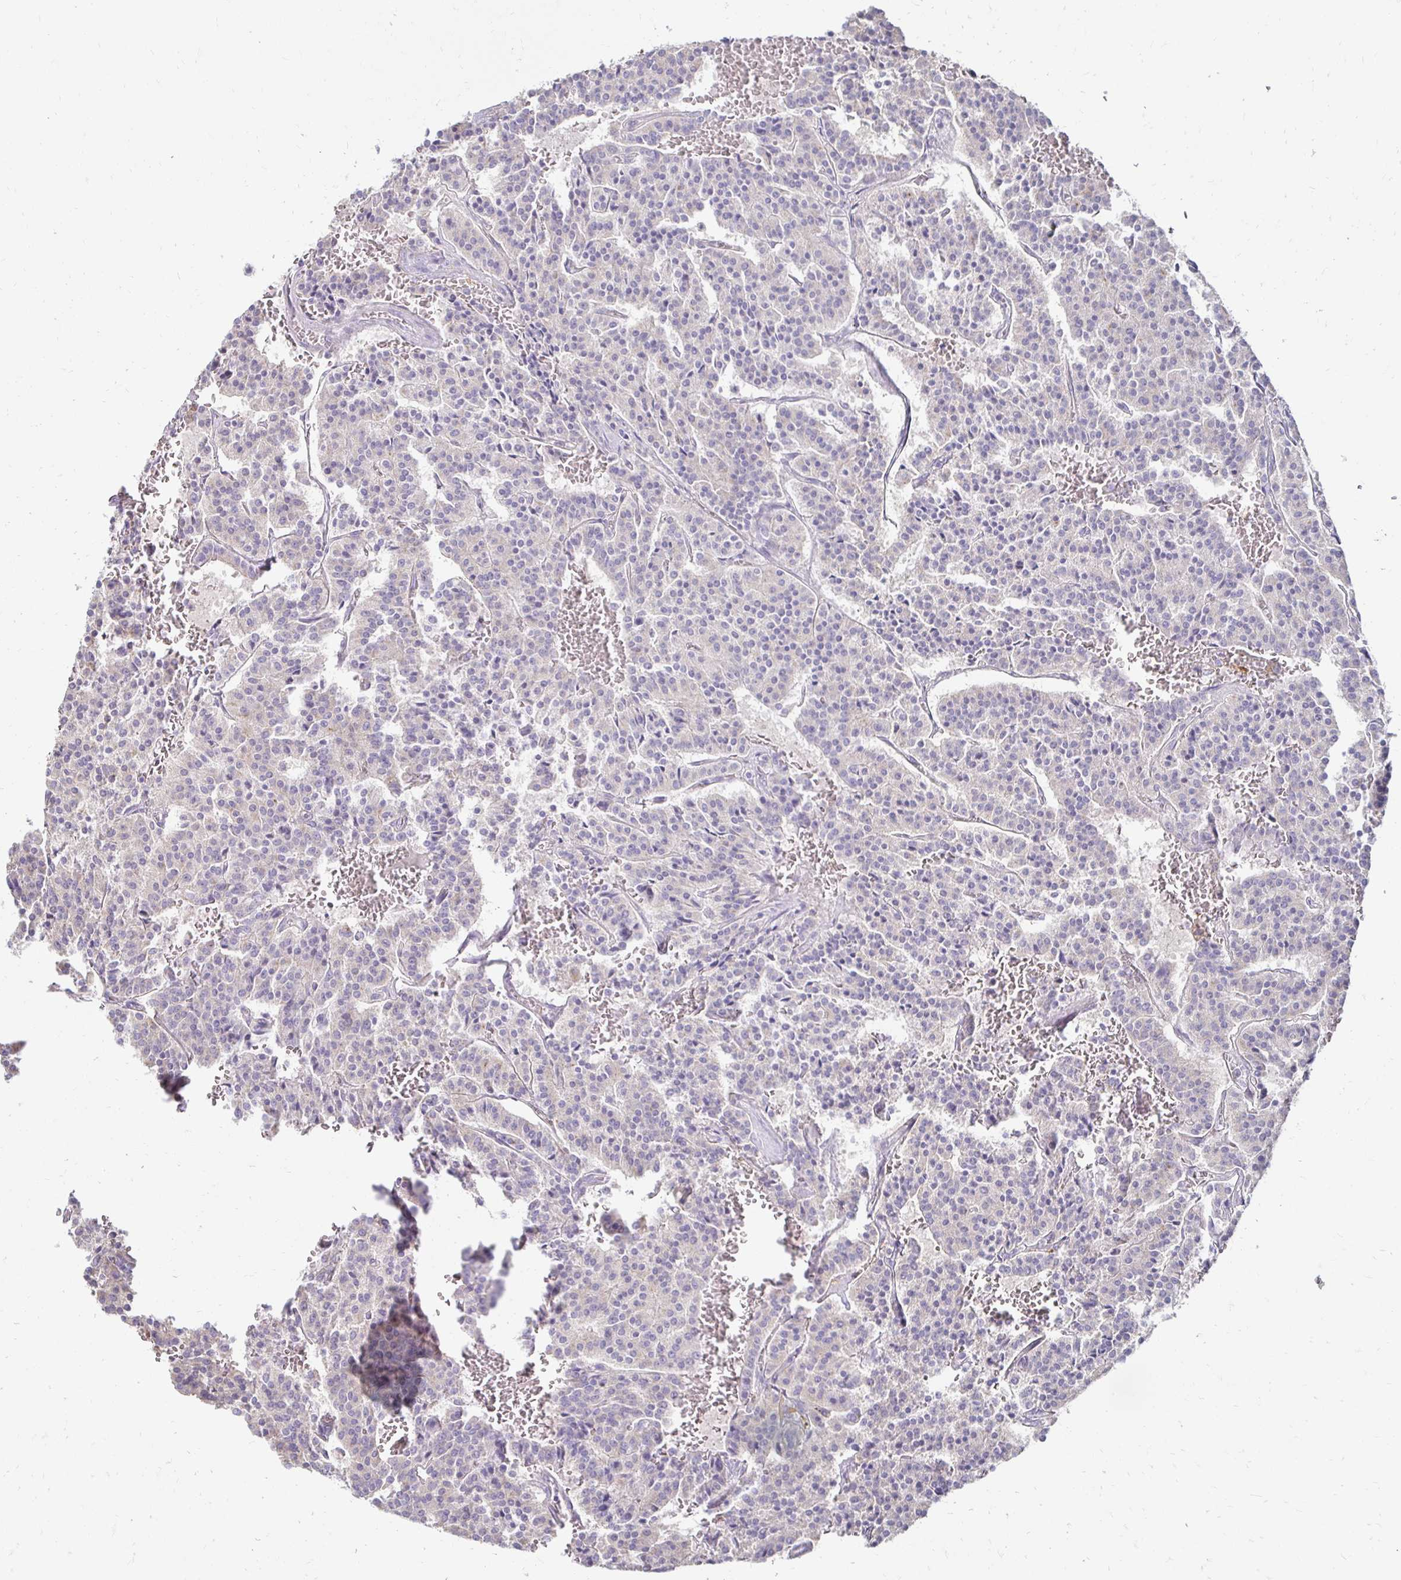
{"staining": {"intensity": "negative", "quantity": "none", "location": "none"}, "tissue": "carcinoid", "cell_type": "Tumor cells", "image_type": "cancer", "snomed": [{"axis": "morphology", "description": "Carcinoid, malignant, NOS"}, {"axis": "topography", "description": "Lung"}], "caption": "Tumor cells show no significant positivity in carcinoid.", "gene": "AKAP6", "patient": {"sex": "male", "age": 70}}